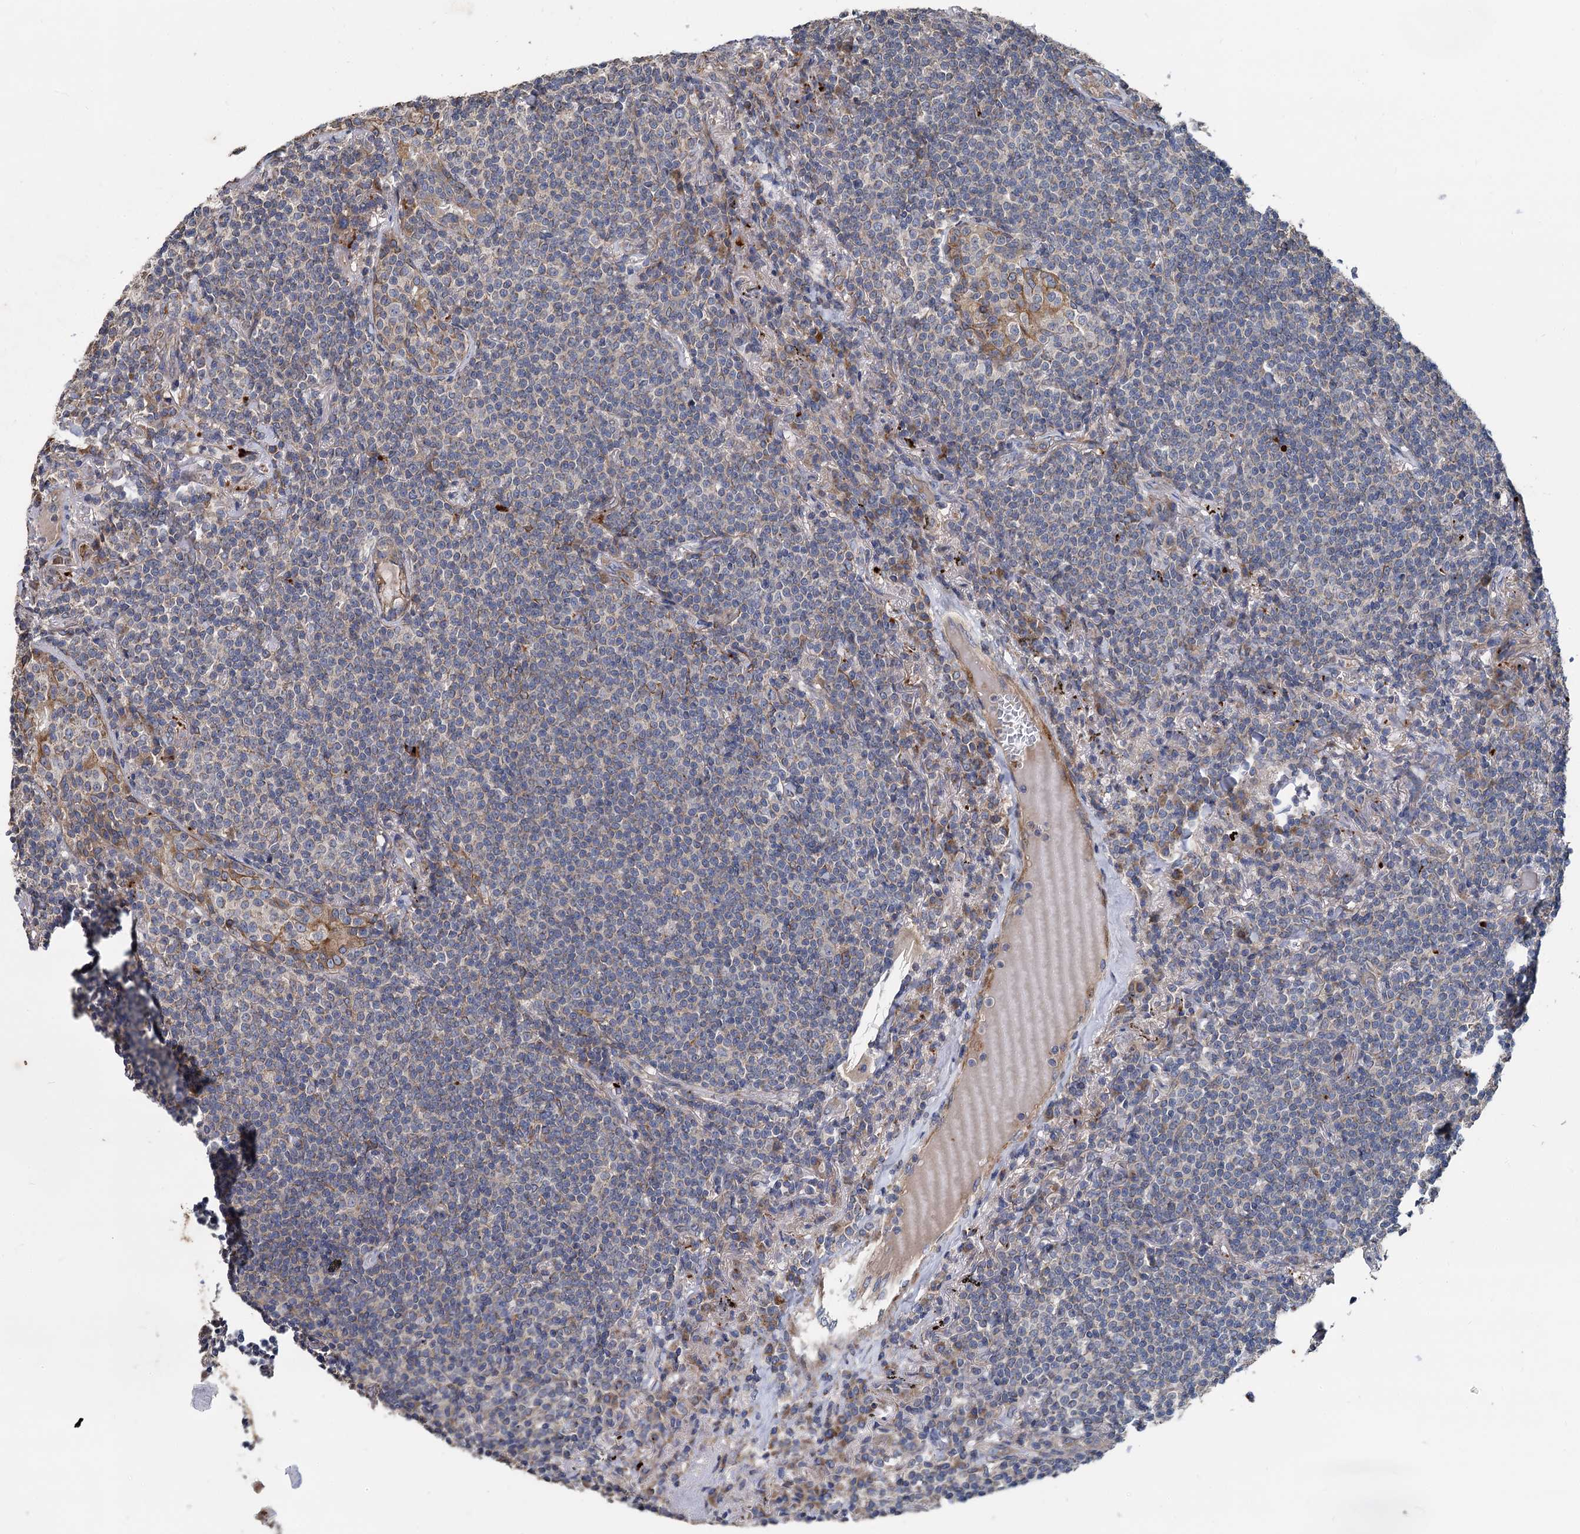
{"staining": {"intensity": "weak", "quantity": "<25%", "location": "cytoplasmic/membranous"}, "tissue": "lymphoma", "cell_type": "Tumor cells", "image_type": "cancer", "snomed": [{"axis": "morphology", "description": "Malignant lymphoma, non-Hodgkin's type, Low grade"}, {"axis": "topography", "description": "Lung"}], "caption": "Histopathology image shows no protein staining in tumor cells of lymphoma tissue.", "gene": "SPRYD3", "patient": {"sex": "female", "age": 71}}